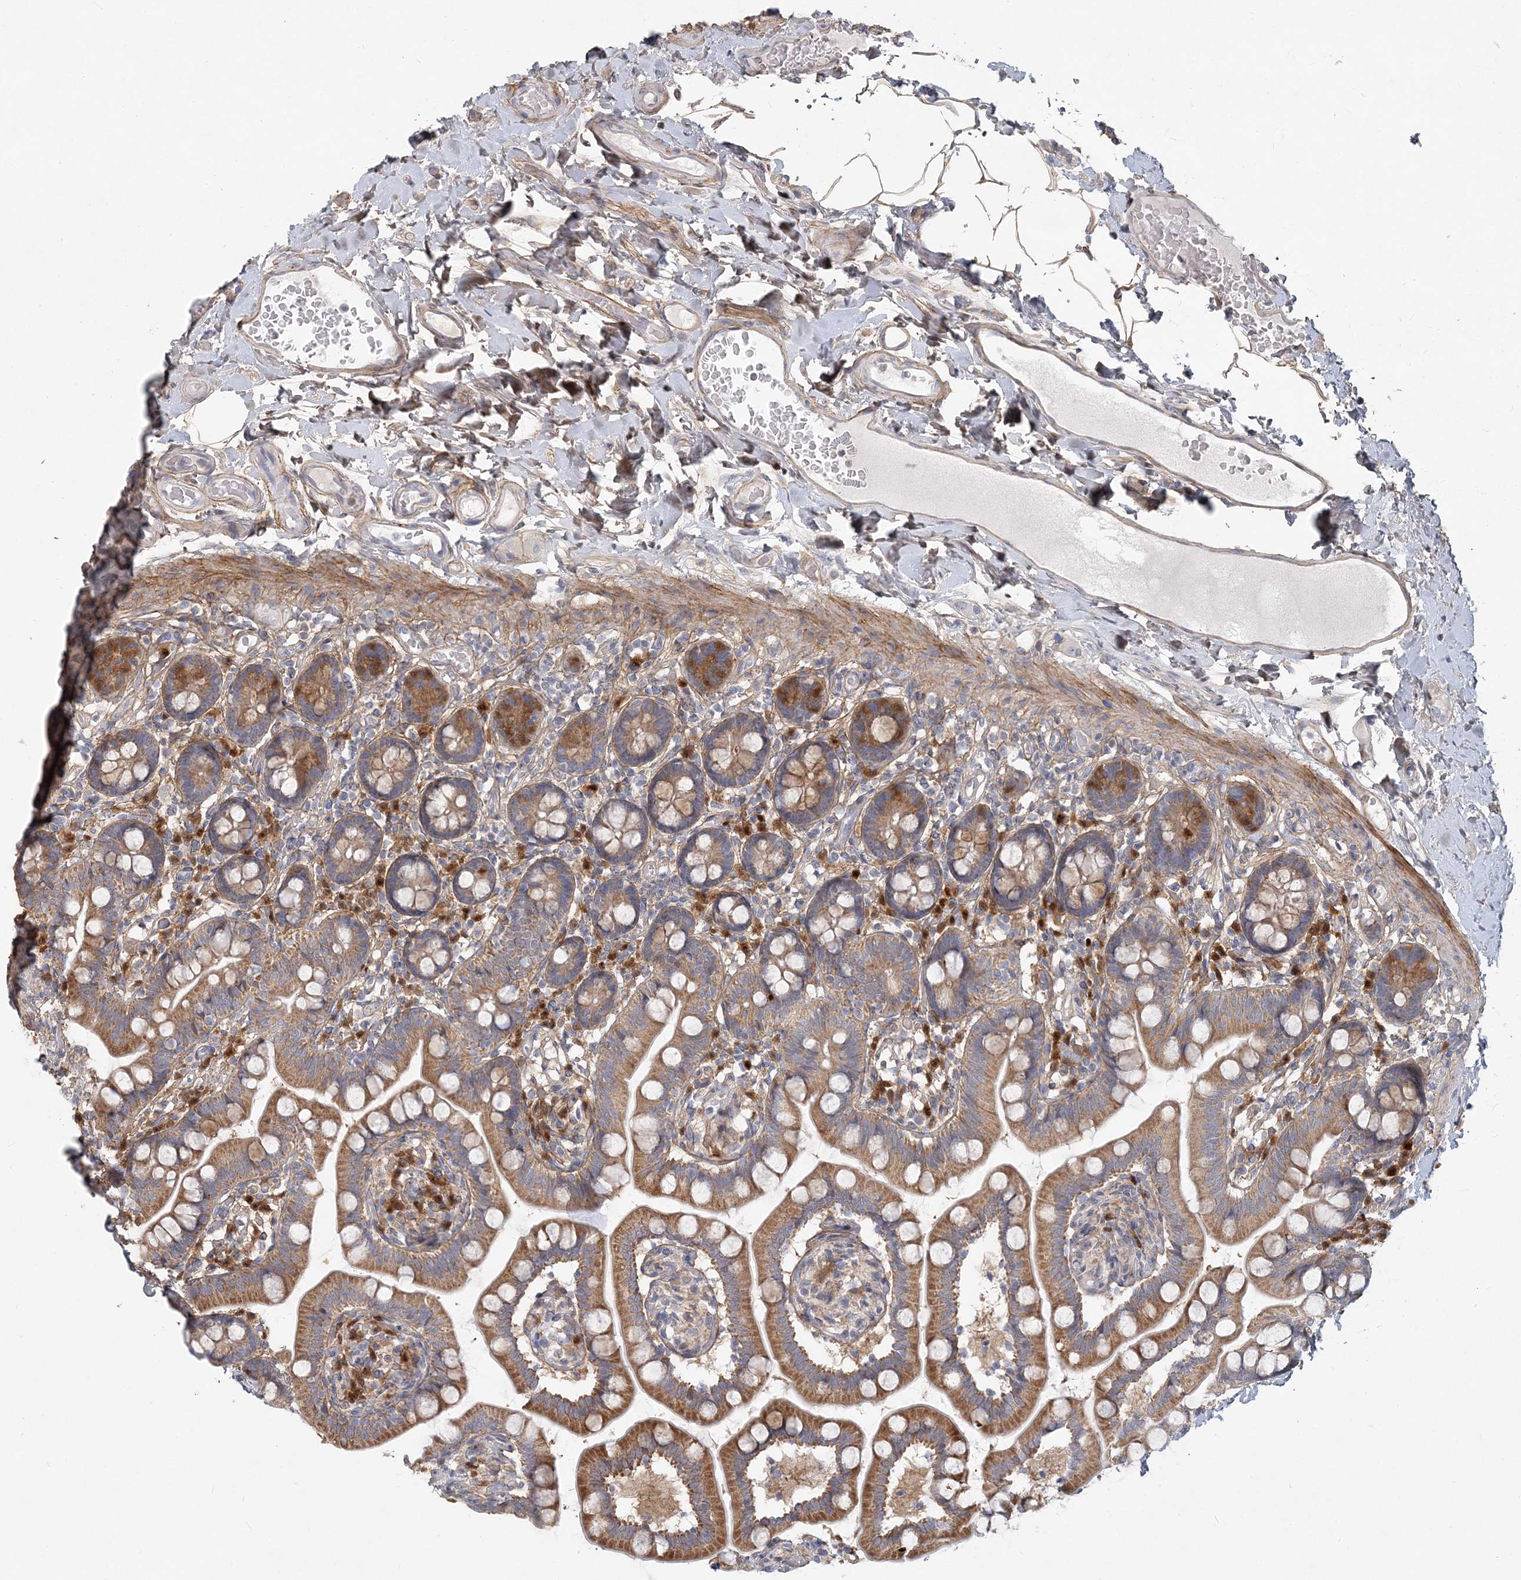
{"staining": {"intensity": "moderate", "quantity": ">75%", "location": "cytoplasmic/membranous"}, "tissue": "small intestine", "cell_type": "Glandular cells", "image_type": "normal", "snomed": [{"axis": "morphology", "description": "Normal tissue, NOS"}, {"axis": "topography", "description": "Small intestine"}], "caption": "Approximately >75% of glandular cells in benign small intestine demonstrate moderate cytoplasmic/membranous protein positivity as visualized by brown immunohistochemical staining.", "gene": "GMPPA", "patient": {"sex": "female", "age": 64}}